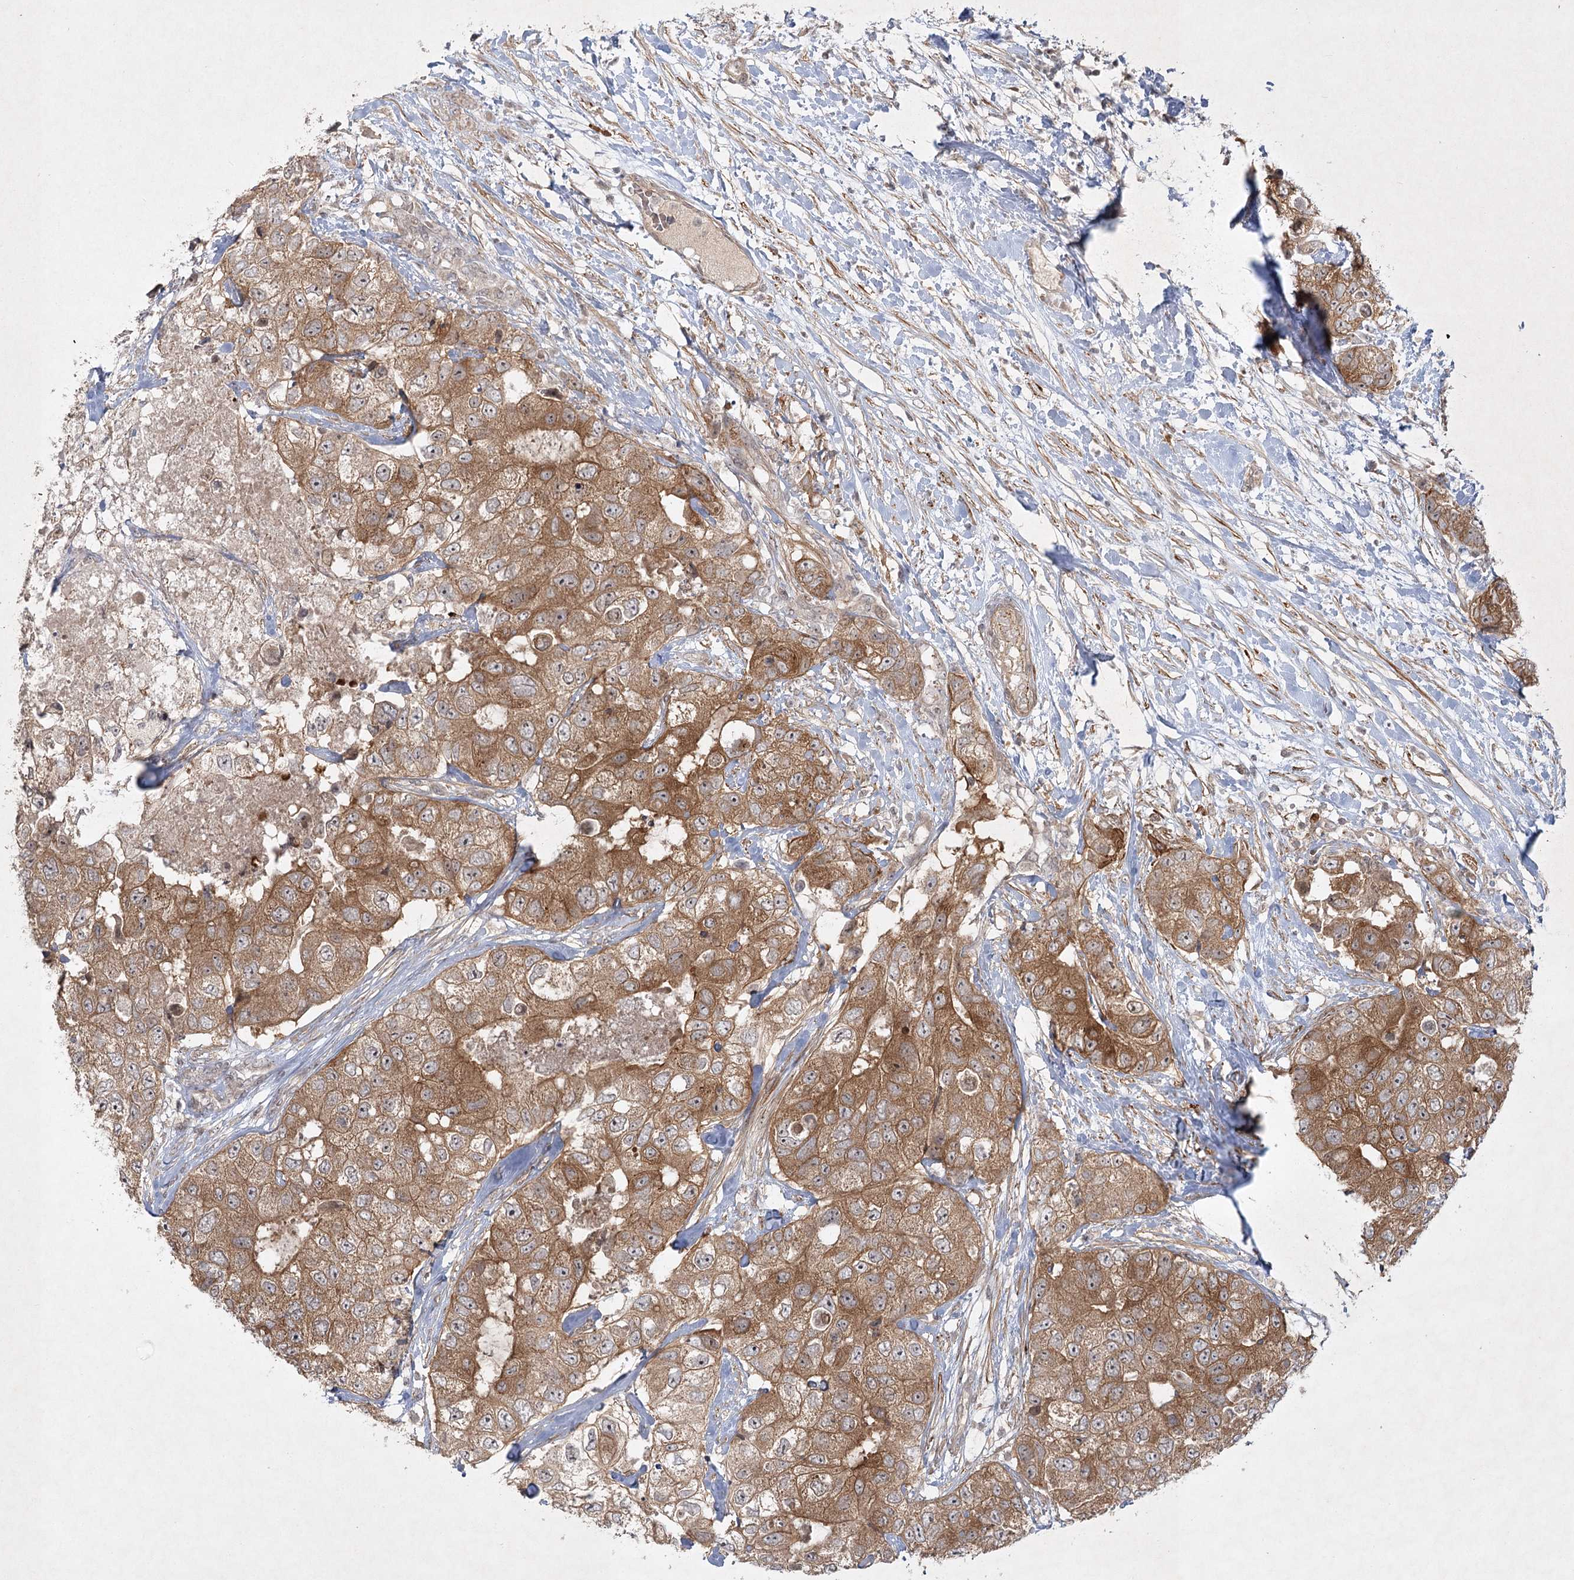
{"staining": {"intensity": "moderate", "quantity": ">75%", "location": "cytoplasmic/membranous"}, "tissue": "breast cancer", "cell_type": "Tumor cells", "image_type": "cancer", "snomed": [{"axis": "morphology", "description": "Duct carcinoma"}, {"axis": "topography", "description": "Breast"}], "caption": "Intraductal carcinoma (breast) stained with DAB immunohistochemistry exhibits medium levels of moderate cytoplasmic/membranous positivity in approximately >75% of tumor cells.", "gene": "SH2D3A", "patient": {"sex": "female", "age": 62}}